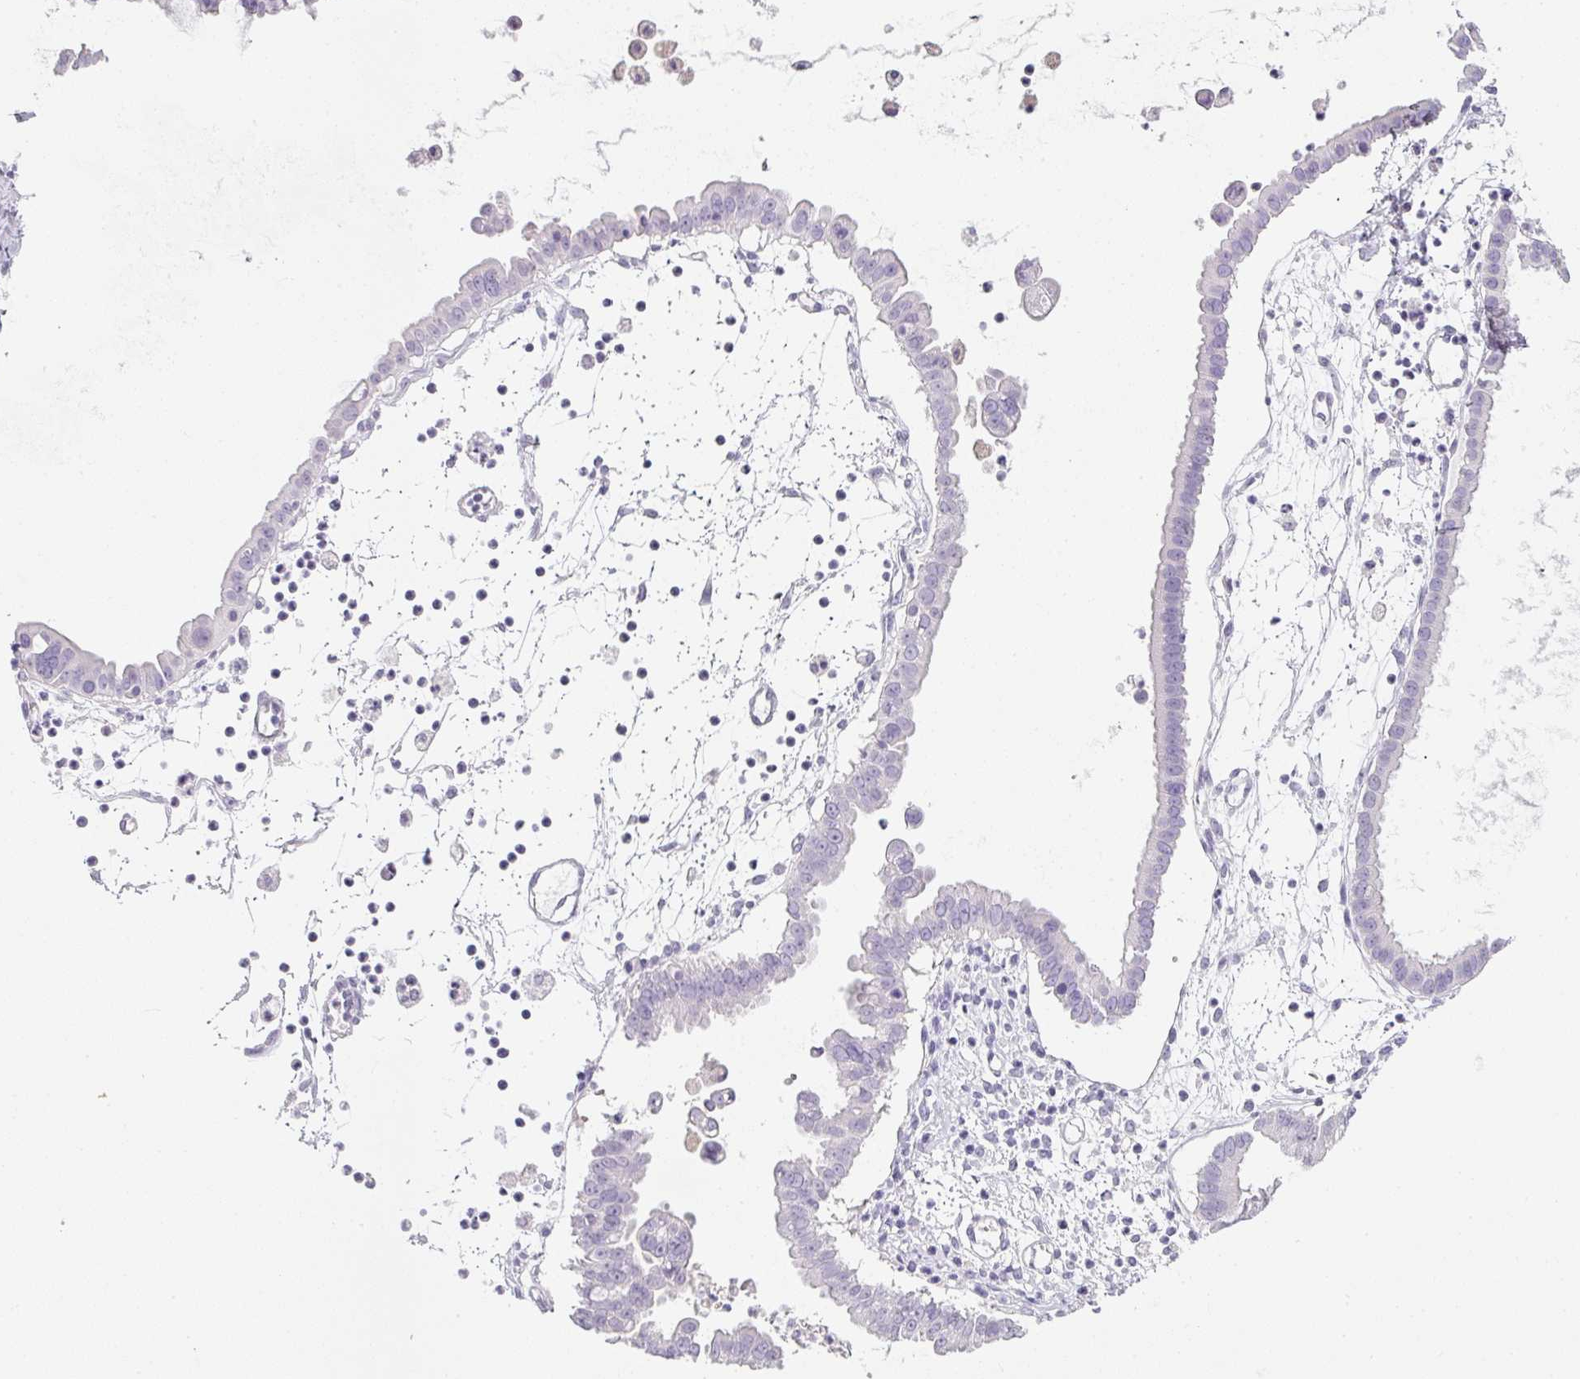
{"staining": {"intensity": "negative", "quantity": "none", "location": "none"}, "tissue": "ovarian cancer", "cell_type": "Tumor cells", "image_type": "cancer", "snomed": [{"axis": "morphology", "description": "Cystadenocarcinoma, mucinous, NOS"}, {"axis": "topography", "description": "Ovary"}], "caption": "Micrograph shows no significant protein staining in tumor cells of ovarian cancer.", "gene": "SLC2A2", "patient": {"sex": "female", "age": 61}}